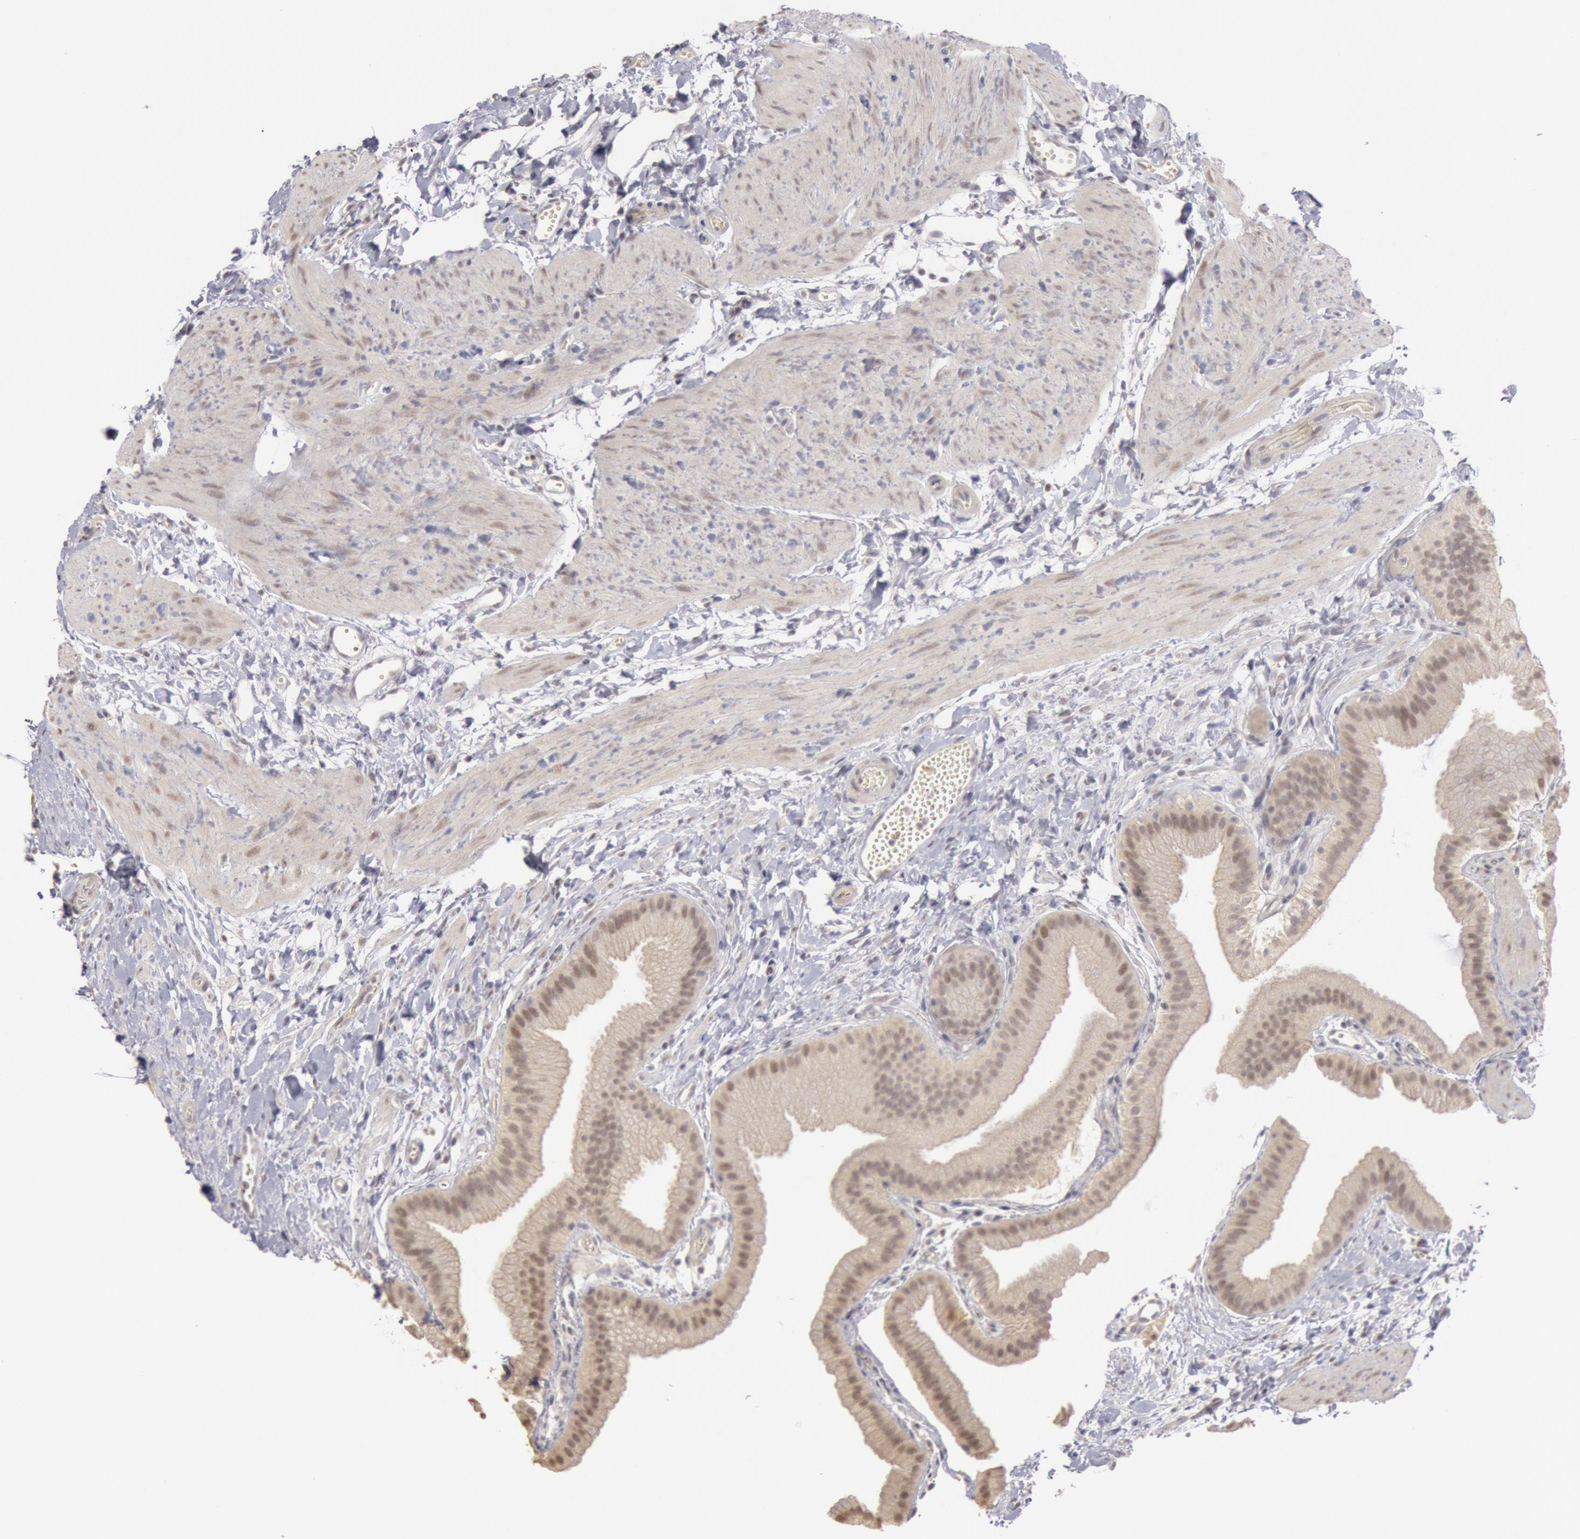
{"staining": {"intensity": "negative", "quantity": "none", "location": "none"}, "tissue": "gallbladder", "cell_type": "Glandular cells", "image_type": "normal", "snomed": [{"axis": "morphology", "description": "Normal tissue, NOS"}, {"axis": "topography", "description": "Gallbladder"}], "caption": "The photomicrograph exhibits no staining of glandular cells in normal gallbladder.", "gene": "RIMBP3B", "patient": {"sex": "female", "age": 63}}